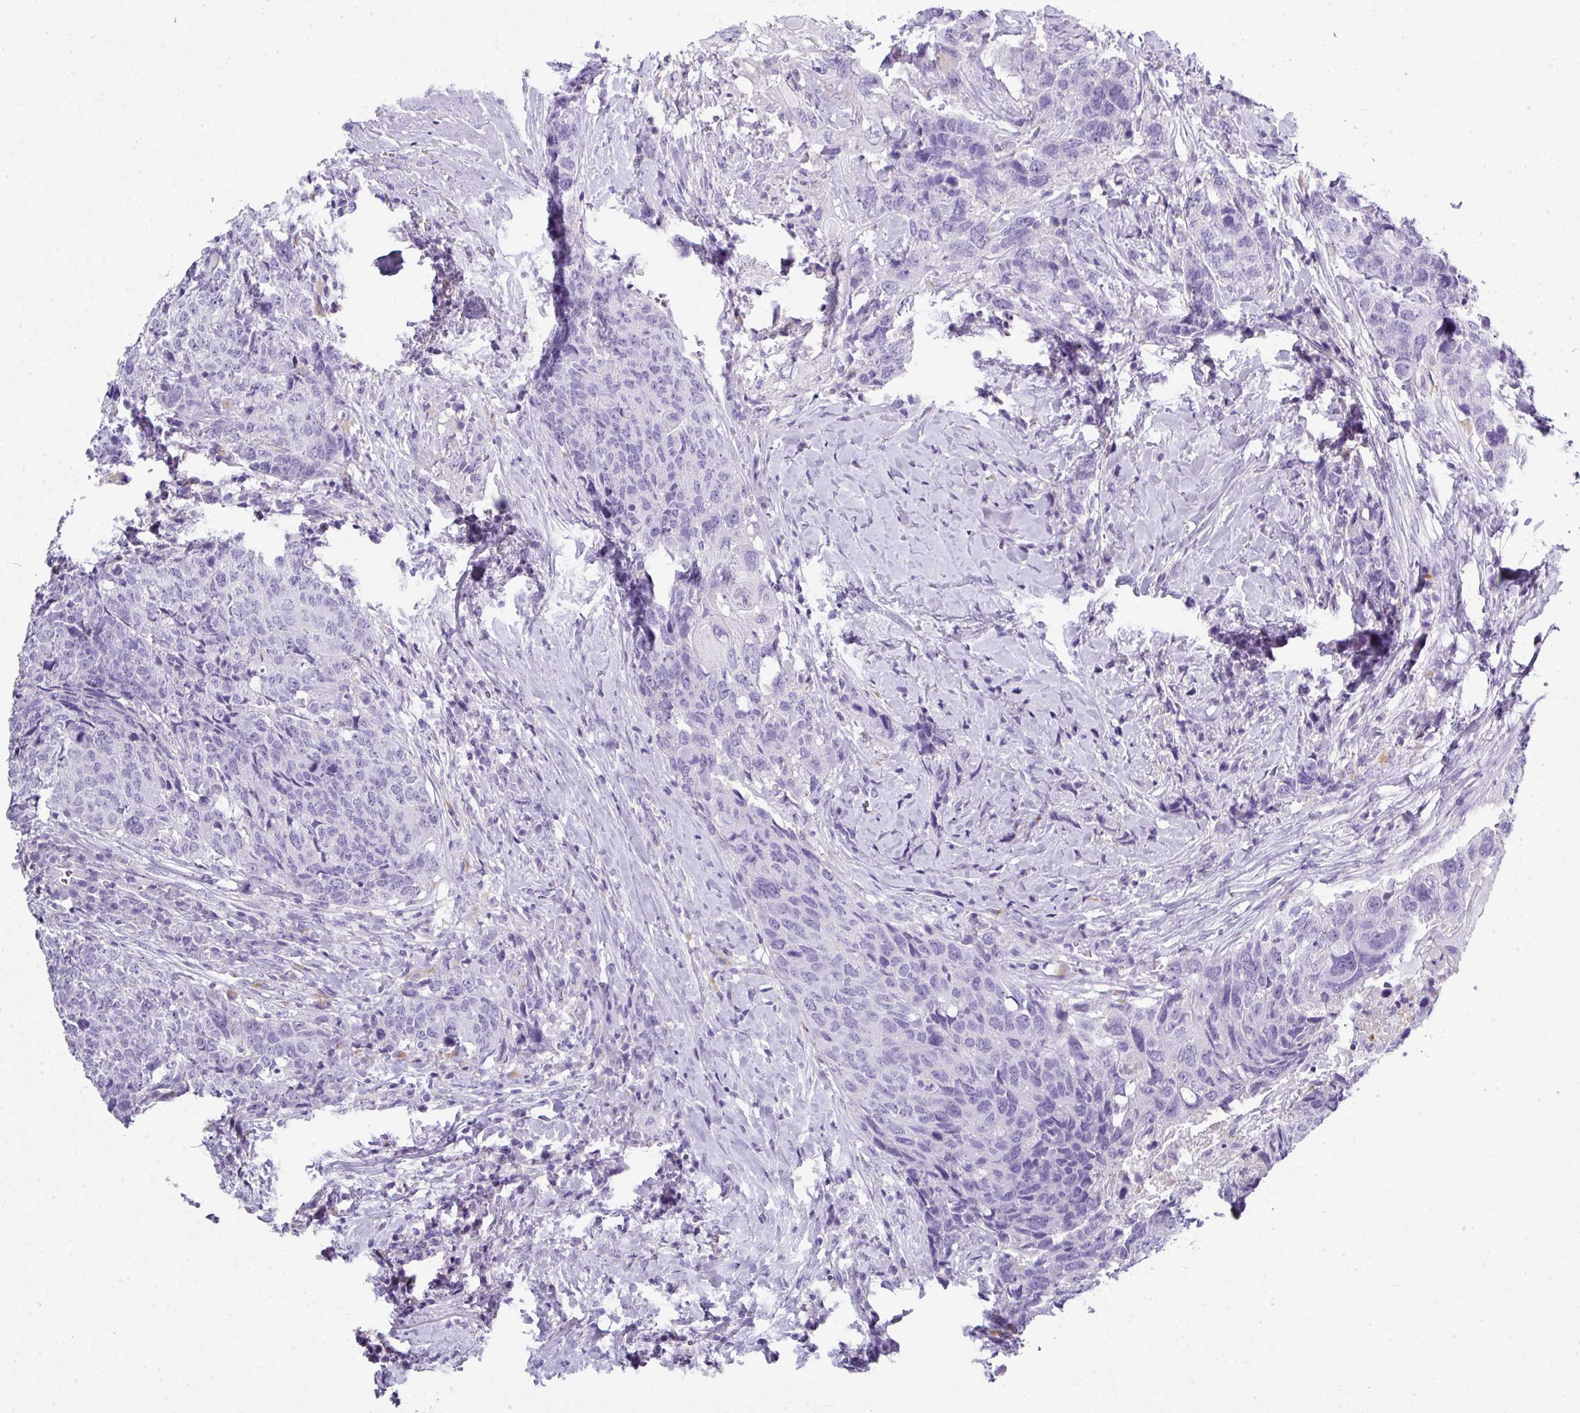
{"staining": {"intensity": "negative", "quantity": "none", "location": "none"}, "tissue": "head and neck cancer", "cell_type": "Tumor cells", "image_type": "cancer", "snomed": [{"axis": "morphology", "description": "Squamous cell carcinoma, NOS"}, {"axis": "topography", "description": "Head-Neck"}], "caption": "Protein analysis of squamous cell carcinoma (head and neck) shows no significant expression in tumor cells.", "gene": "ZNF568", "patient": {"sex": "male", "age": 66}}